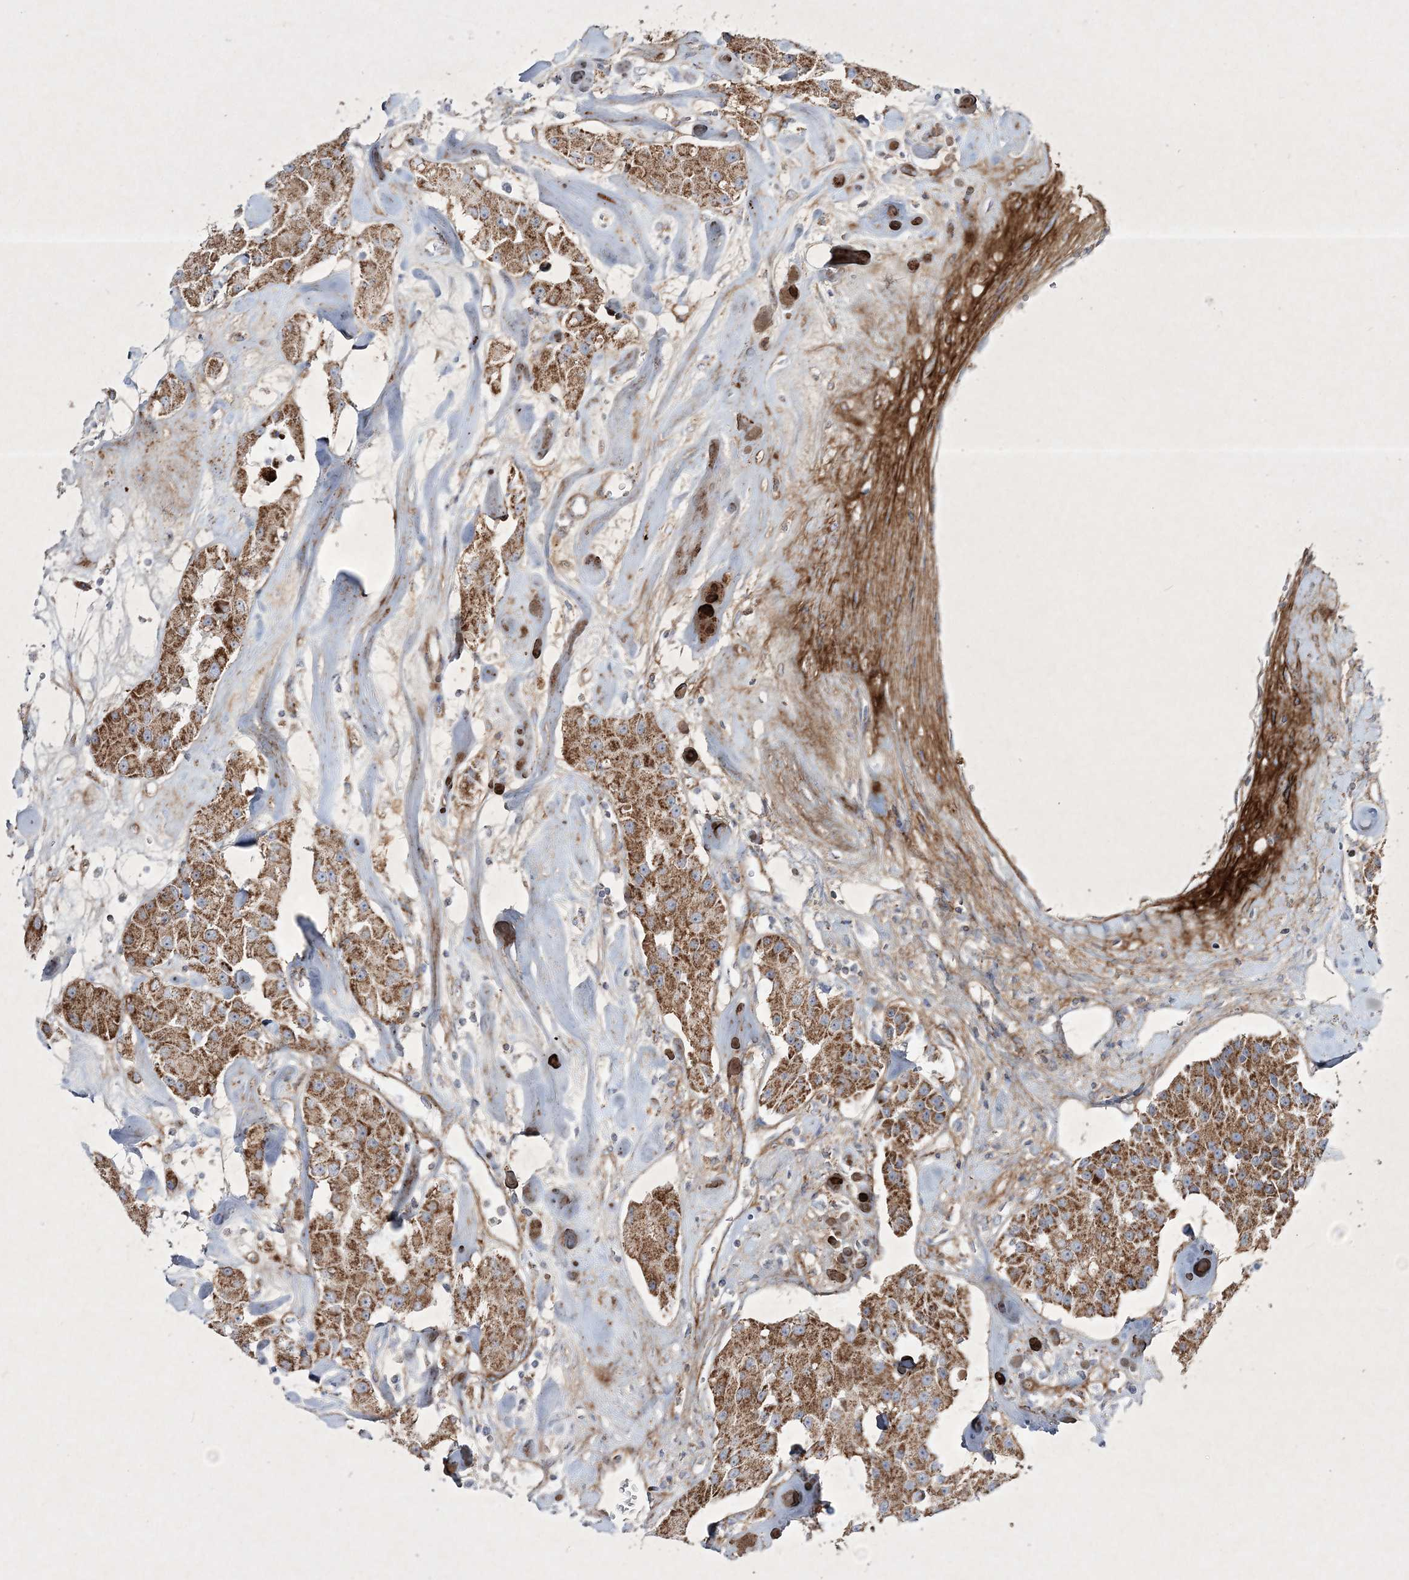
{"staining": {"intensity": "moderate", "quantity": ">75%", "location": "cytoplasmic/membranous"}, "tissue": "carcinoid", "cell_type": "Tumor cells", "image_type": "cancer", "snomed": [{"axis": "morphology", "description": "Carcinoid, malignant, NOS"}, {"axis": "topography", "description": "Pancreas"}], "caption": "Immunohistochemical staining of carcinoid (malignant) reveals moderate cytoplasmic/membranous protein positivity in approximately >75% of tumor cells.", "gene": "RICTOR", "patient": {"sex": "male", "age": 41}}